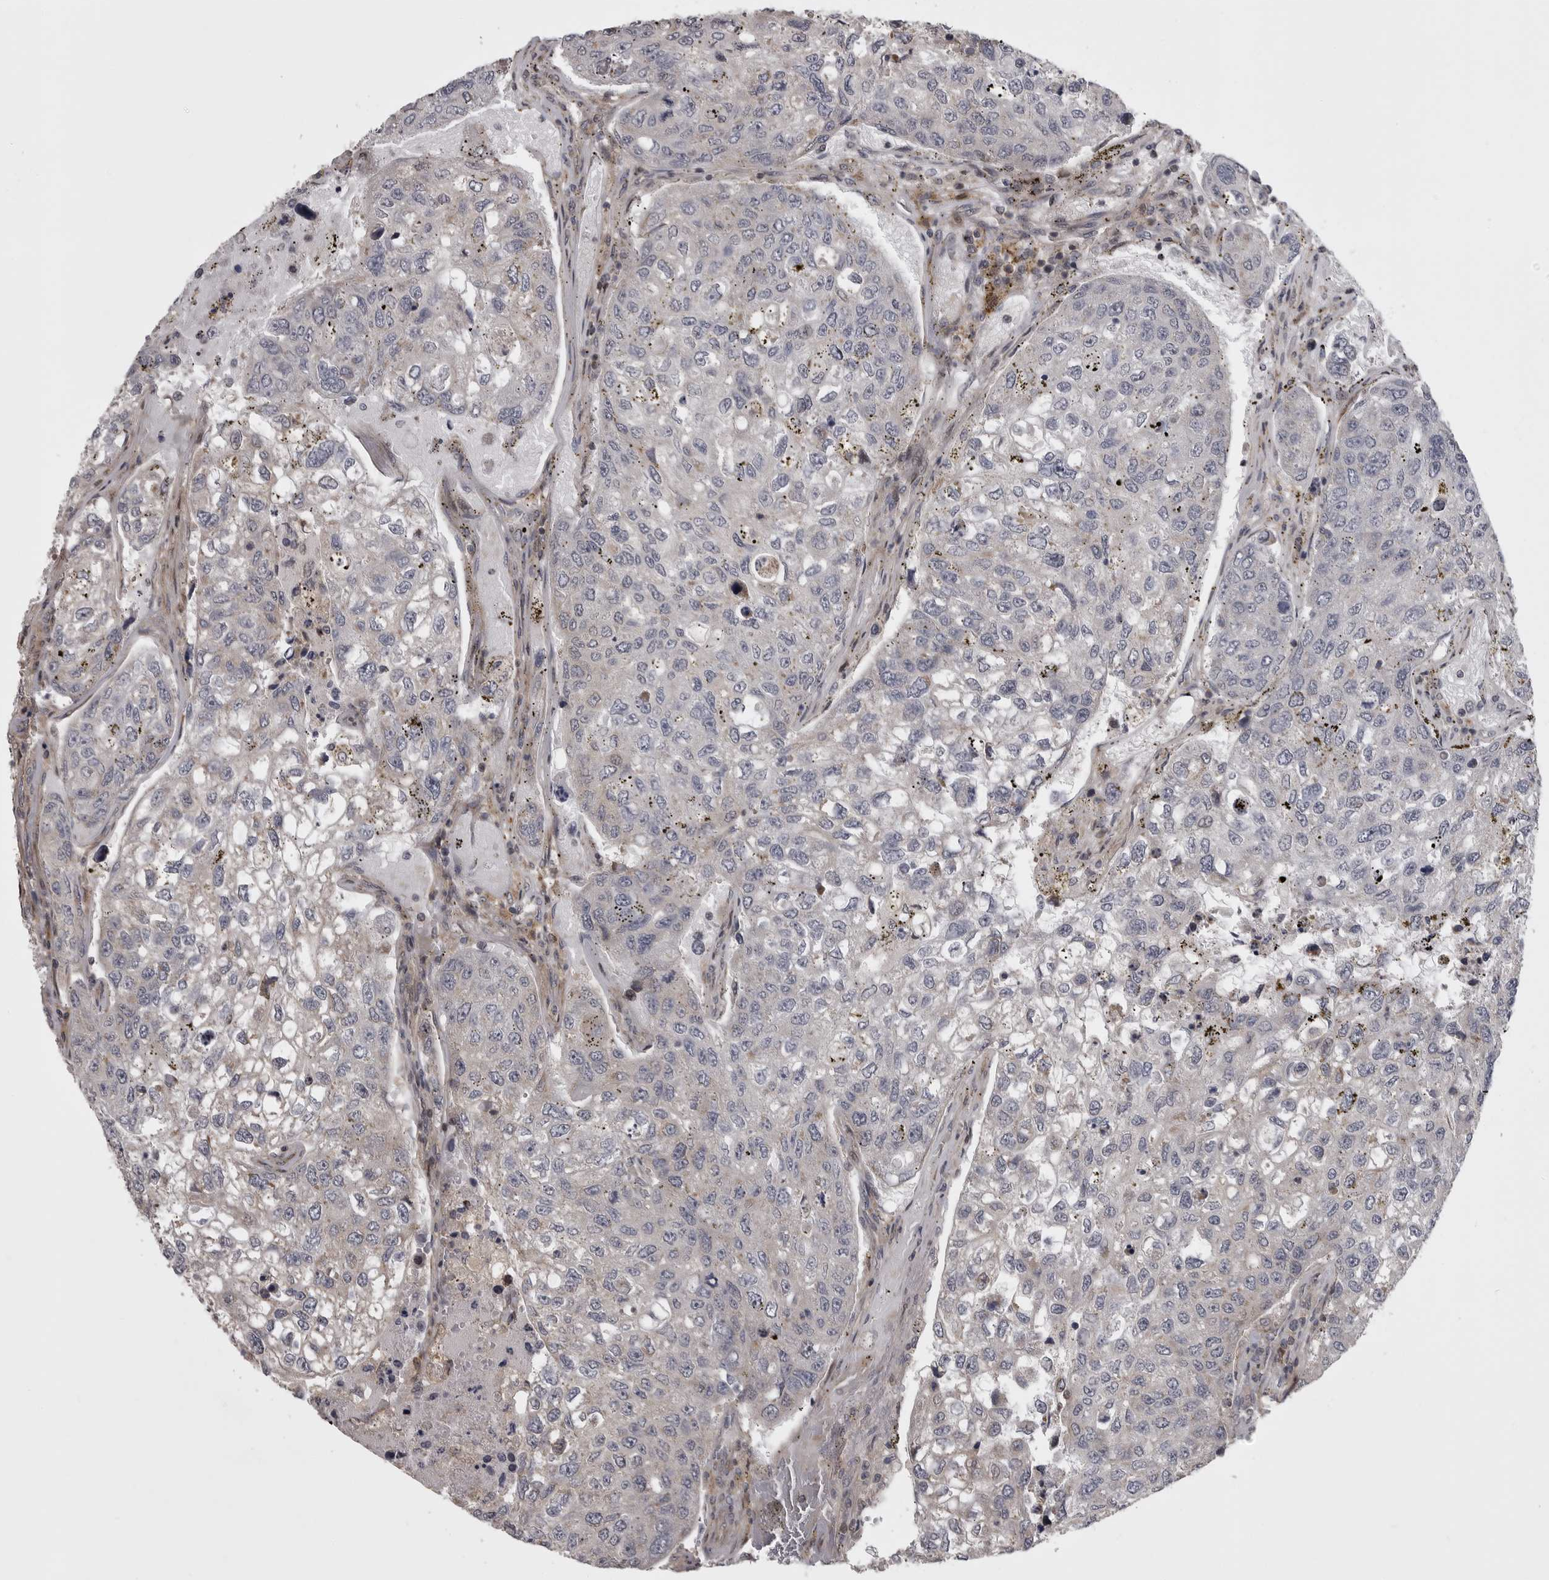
{"staining": {"intensity": "negative", "quantity": "none", "location": "none"}, "tissue": "urothelial cancer", "cell_type": "Tumor cells", "image_type": "cancer", "snomed": [{"axis": "morphology", "description": "Urothelial carcinoma, High grade"}, {"axis": "topography", "description": "Lymph node"}, {"axis": "topography", "description": "Urinary bladder"}], "caption": "High power microscopy histopathology image of an immunohistochemistry (IHC) image of urothelial cancer, revealing no significant expression in tumor cells.", "gene": "ZNRF1", "patient": {"sex": "male", "age": 51}}